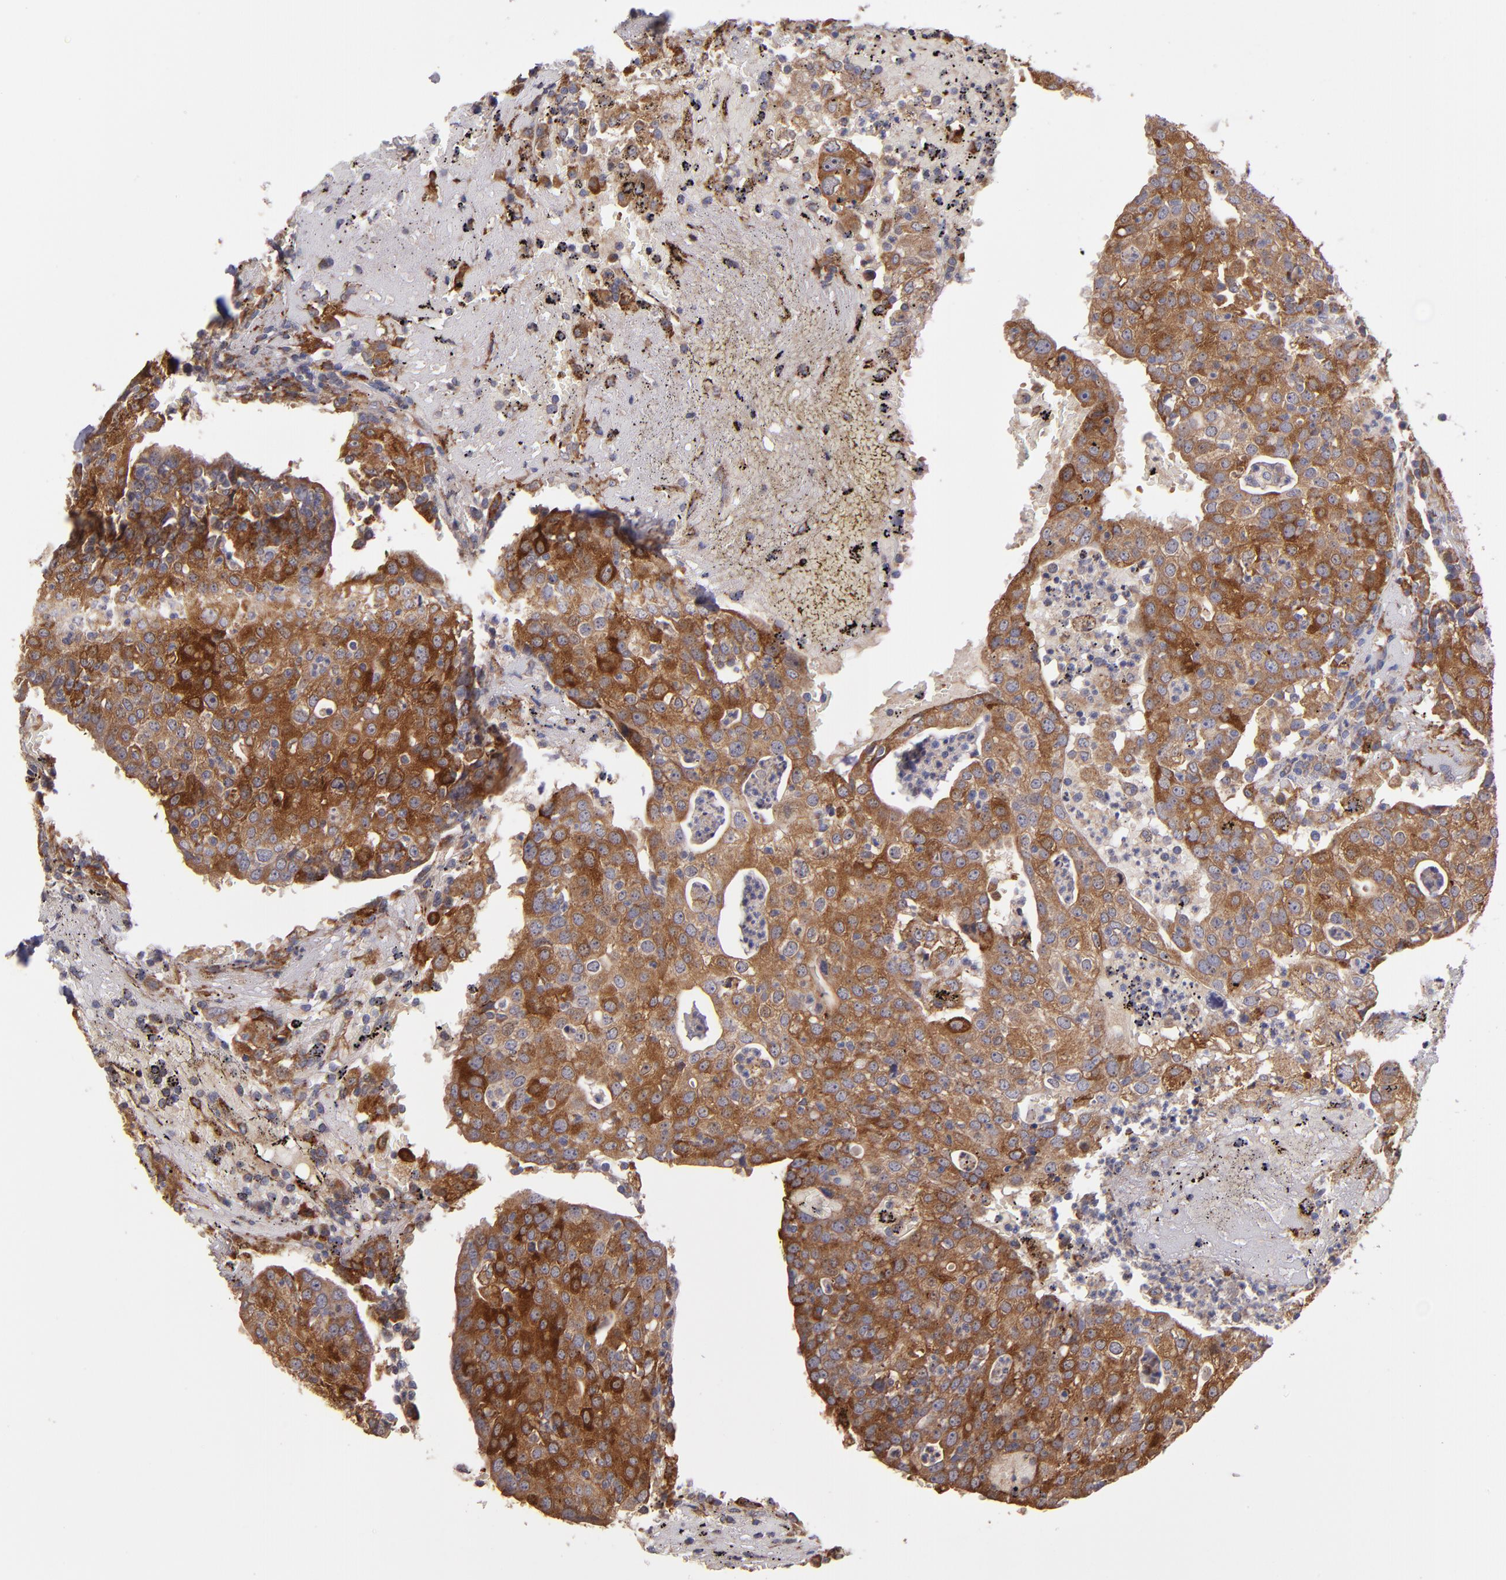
{"staining": {"intensity": "strong", "quantity": "25%-75%", "location": "cytoplasmic/membranous"}, "tissue": "head and neck cancer", "cell_type": "Tumor cells", "image_type": "cancer", "snomed": [{"axis": "morphology", "description": "Adenocarcinoma, NOS"}, {"axis": "topography", "description": "Salivary gland"}, {"axis": "topography", "description": "Head-Neck"}], "caption": "Immunohistochemistry (IHC) of human head and neck cancer demonstrates high levels of strong cytoplasmic/membranous positivity in approximately 25%-75% of tumor cells.", "gene": "IFIH1", "patient": {"sex": "female", "age": 65}}